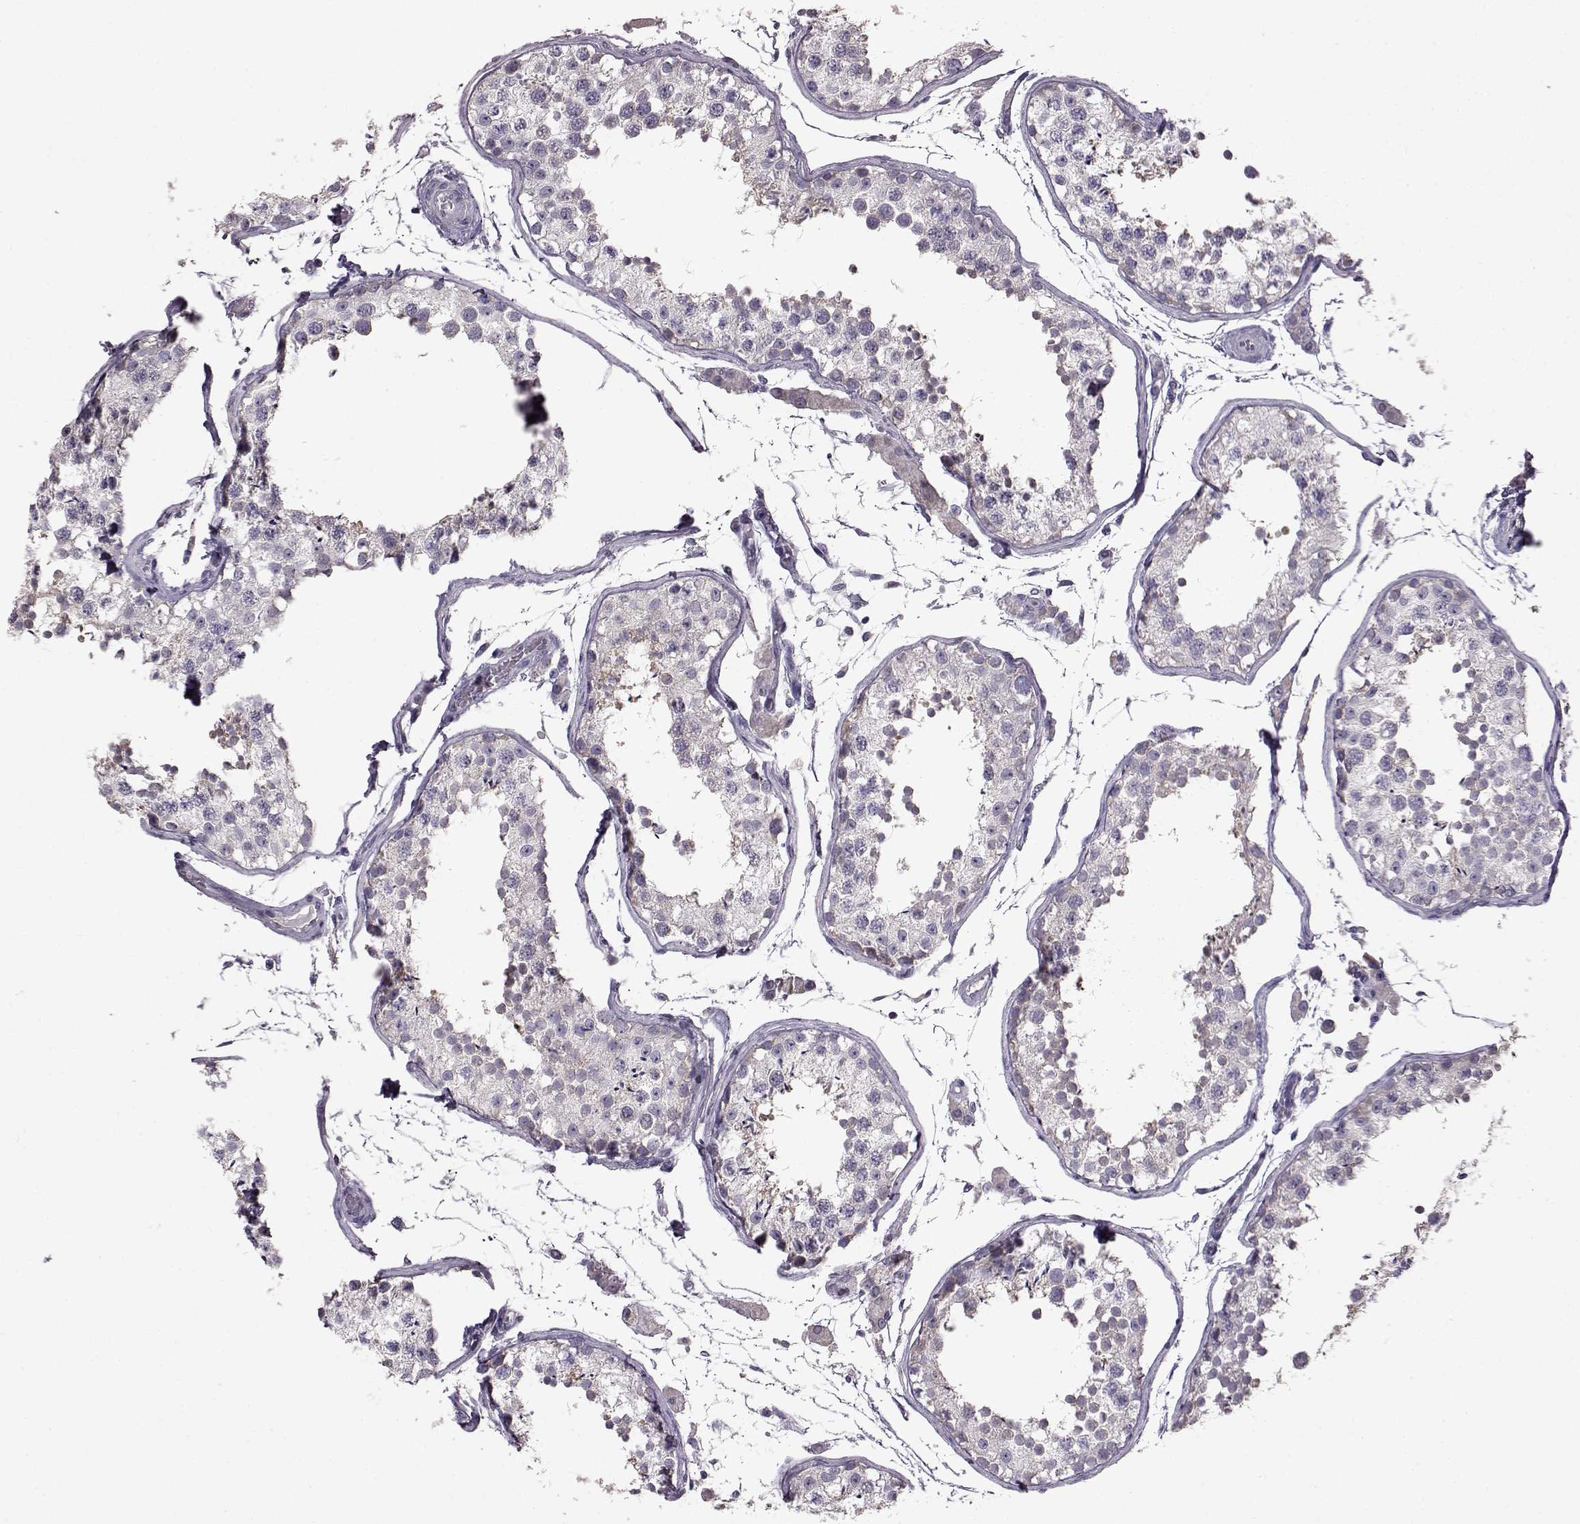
{"staining": {"intensity": "weak", "quantity": "<25%", "location": "cytoplasmic/membranous"}, "tissue": "testis", "cell_type": "Cells in seminiferous ducts", "image_type": "normal", "snomed": [{"axis": "morphology", "description": "Normal tissue, NOS"}, {"axis": "topography", "description": "Testis"}], "caption": "A high-resolution photomicrograph shows immunohistochemistry (IHC) staining of normal testis, which exhibits no significant expression in cells in seminiferous ducts.", "gene": "ADGRG2", "patient": {"sex": "male", "age": 29}}